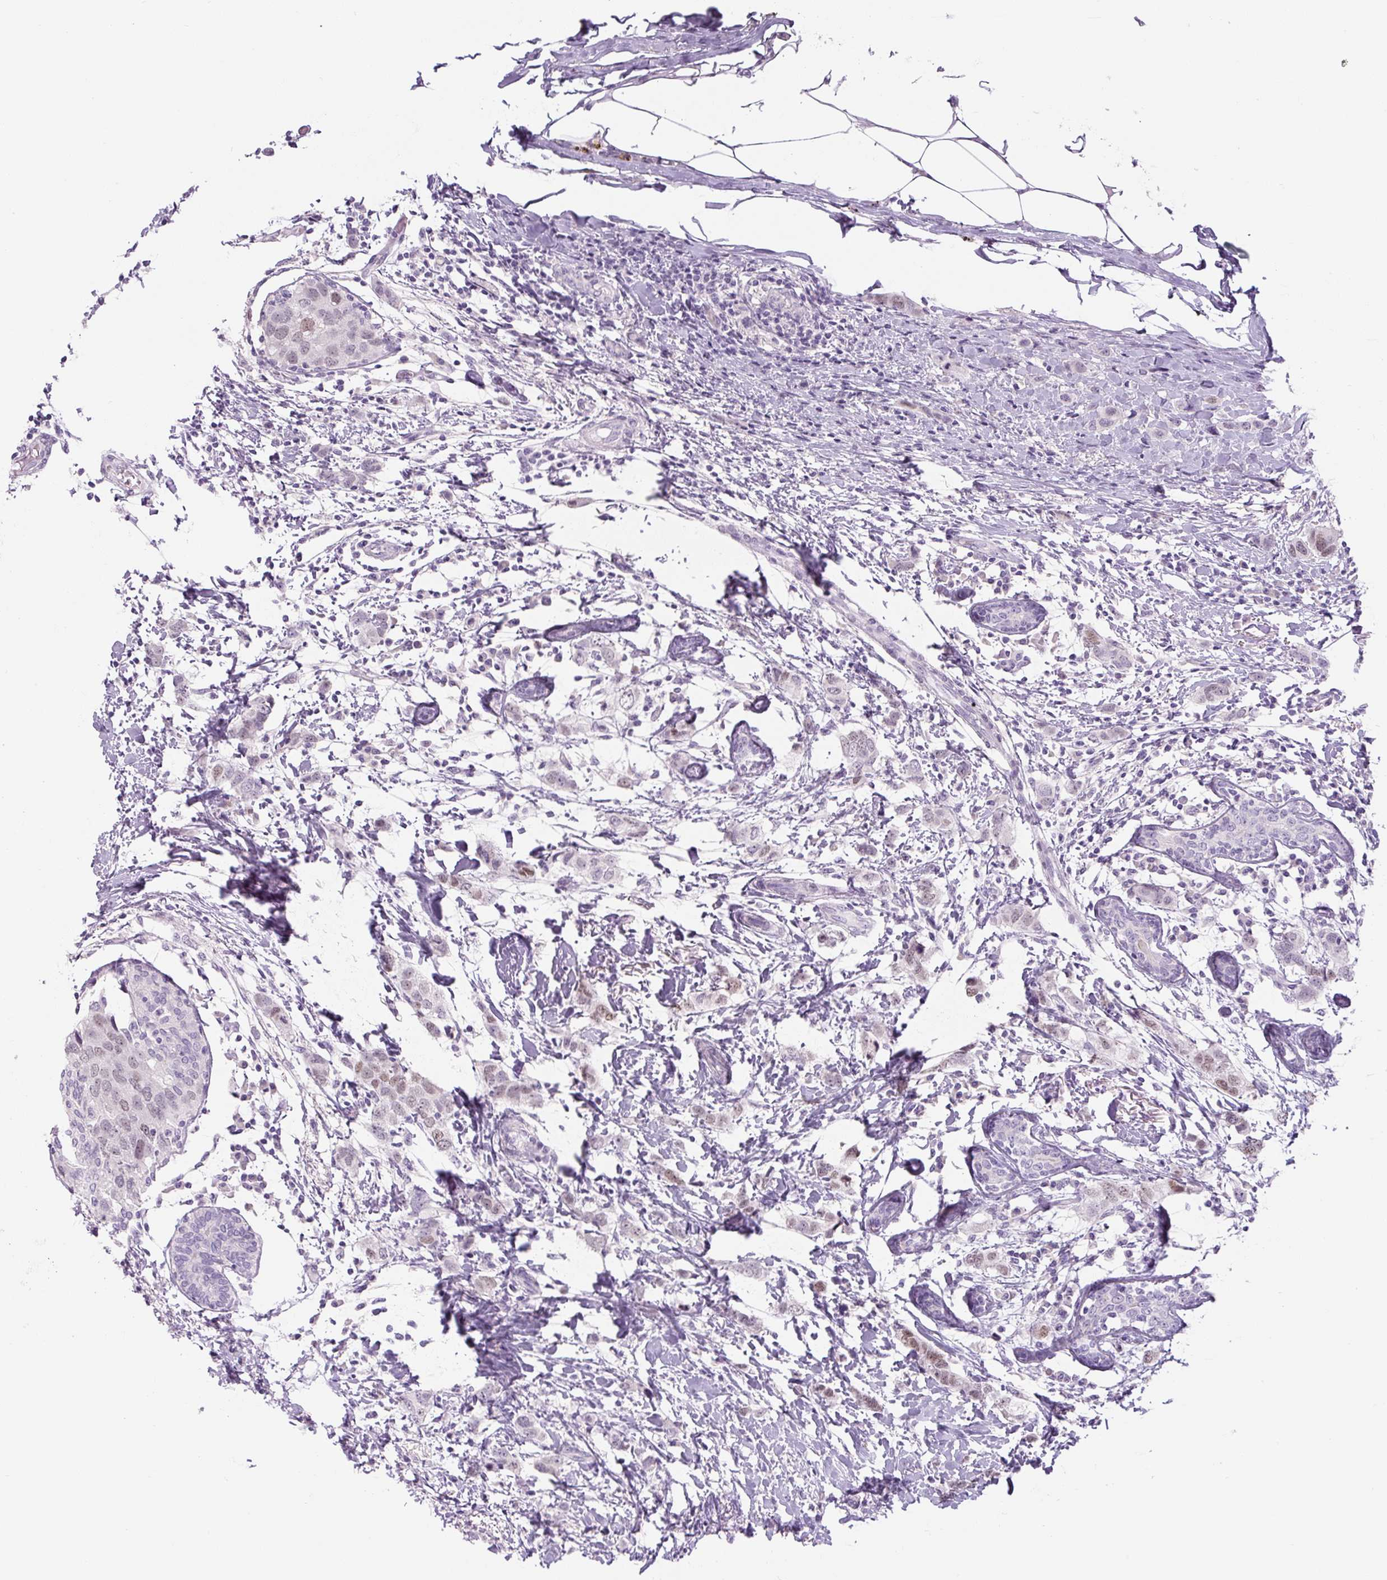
{"staining": {"intensity": "moderate", "quantity": "<25%", "location": "nuclear"}, "tissue": "breast cancer", "cell_type": "Tumor cells", "image_type": "cancer", "snomed": [{"axis": "morphology", "description": "Duct carcinoma"}, {"axis": "topography", "description": "Breast"}], "caption": "Tumor cells reveal moderate nuclear expression in approximately <25% of cells in breast cancer (intraductal carcinoma). Nuclei are stained in blue.", "gene": "SIX1", "patient": {"sex": "female", "age": 50}}